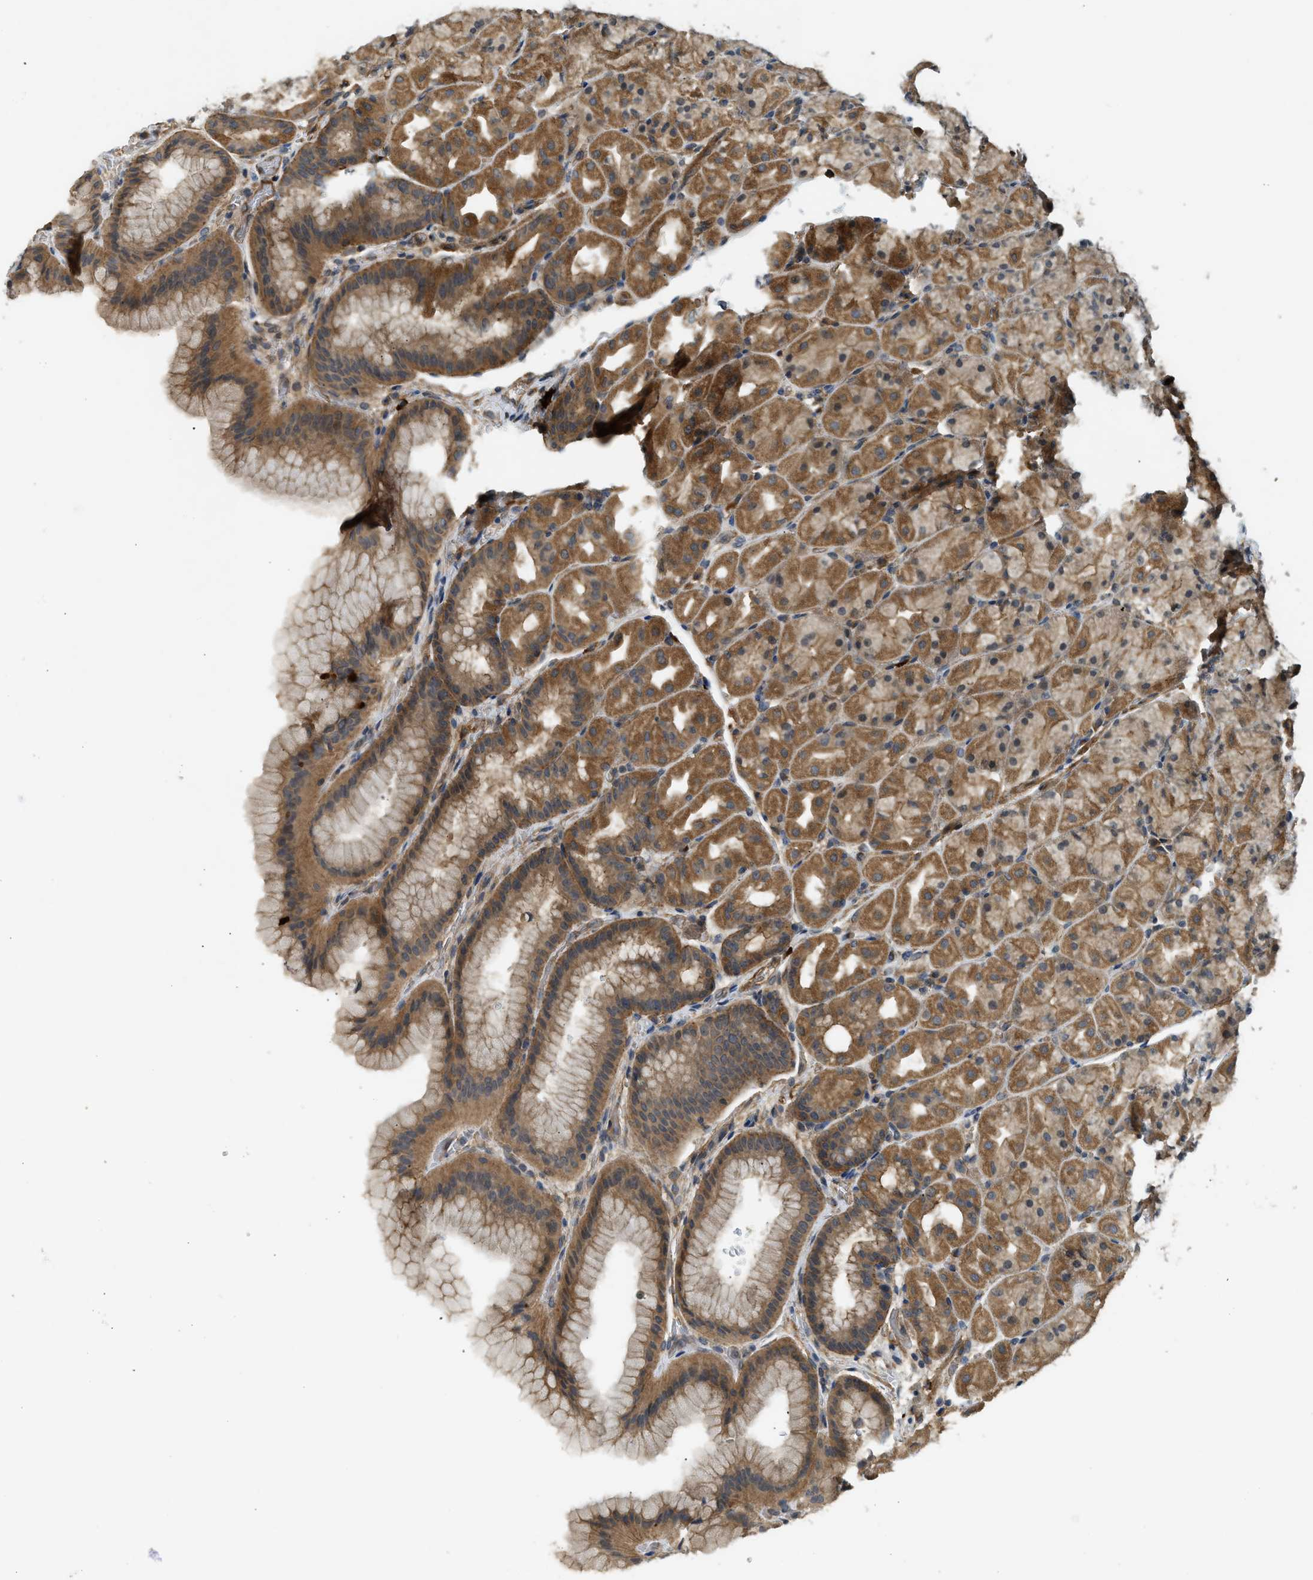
{"staining": {"intensity": "moderate", "quantity": ">75%", "location": "cytoplasmic/membranous"}, "tissue": "stomach", "cell_type": "Glandular cells", "image_type": "normal", "snomed": [{"axis": "morphology", "description": "Normal tissue, NOS"}, {"axis": "morphology", "description": "Carcinoid, malignant, NOS"}, {"axis": "topography", "description": "Stomach, upper"}], "caption": "Immunohistochemical staining of unremarkable human stomach exhibits moderate cytoplasmic/membranous protein expression in approximately >75% of glandular cells. (IHC, brightfield microscopy, high magnification).", "gene": "ADCY8", "patient": {"sex": "male", "age": 39}}